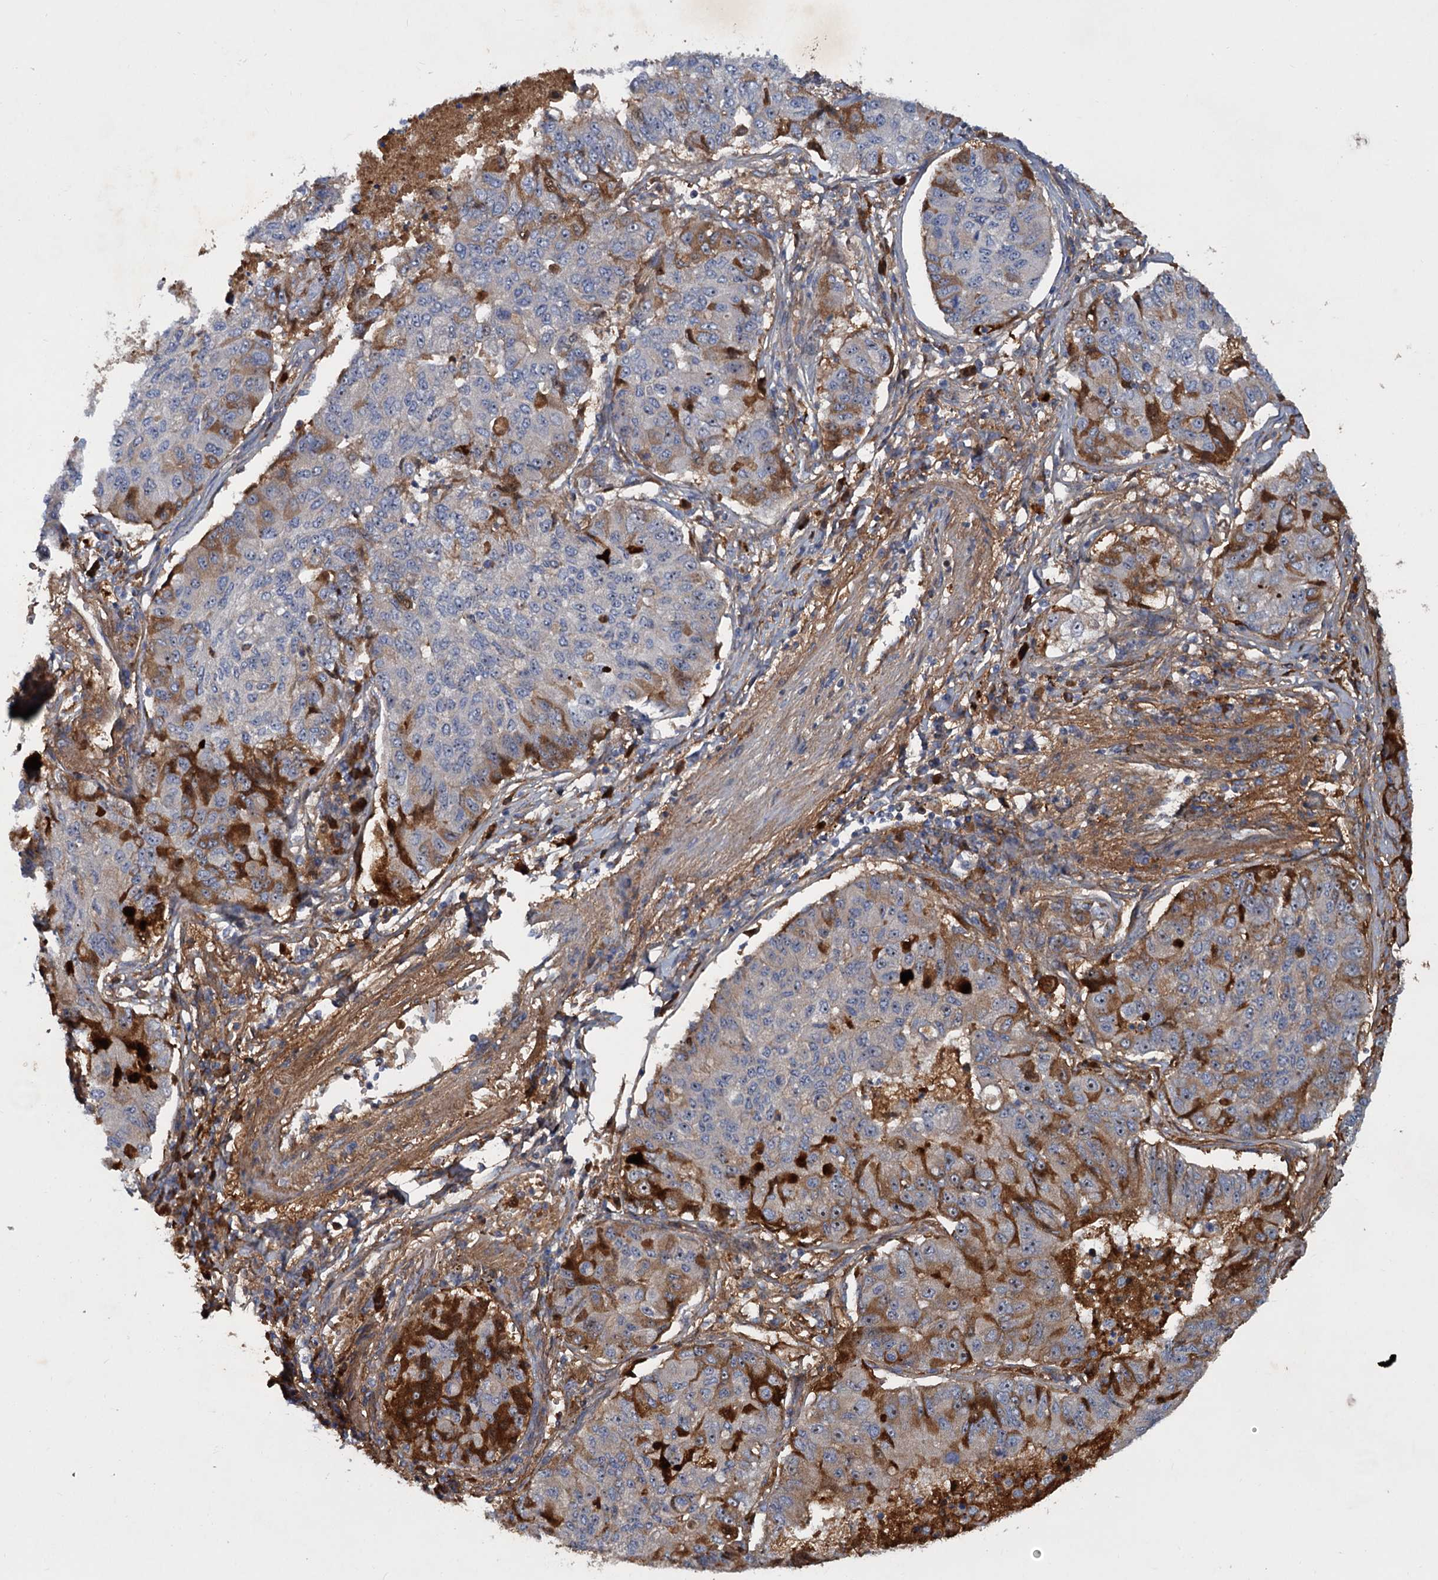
{"staining": {"intensity": "strong", "quantity": "<25%", "location": "cytoplasmic/membranous"}, "tissue": "lung cancer", "cell_type": "Tumor cells", "image_type": "cancer", "snomed": [{"axis": "morphology", "description": "Squamous cell carcinoma, NOS"}, {"axis": "topography", "description": "Lung"}], "caption": "A brown stain highlights strong cytoplasmic/membranous staining of a protein in squamous cell carcinoma (lung) tumor cells.", "gene": "CHRD", "patient": {"sex": "male", "age": 74}}